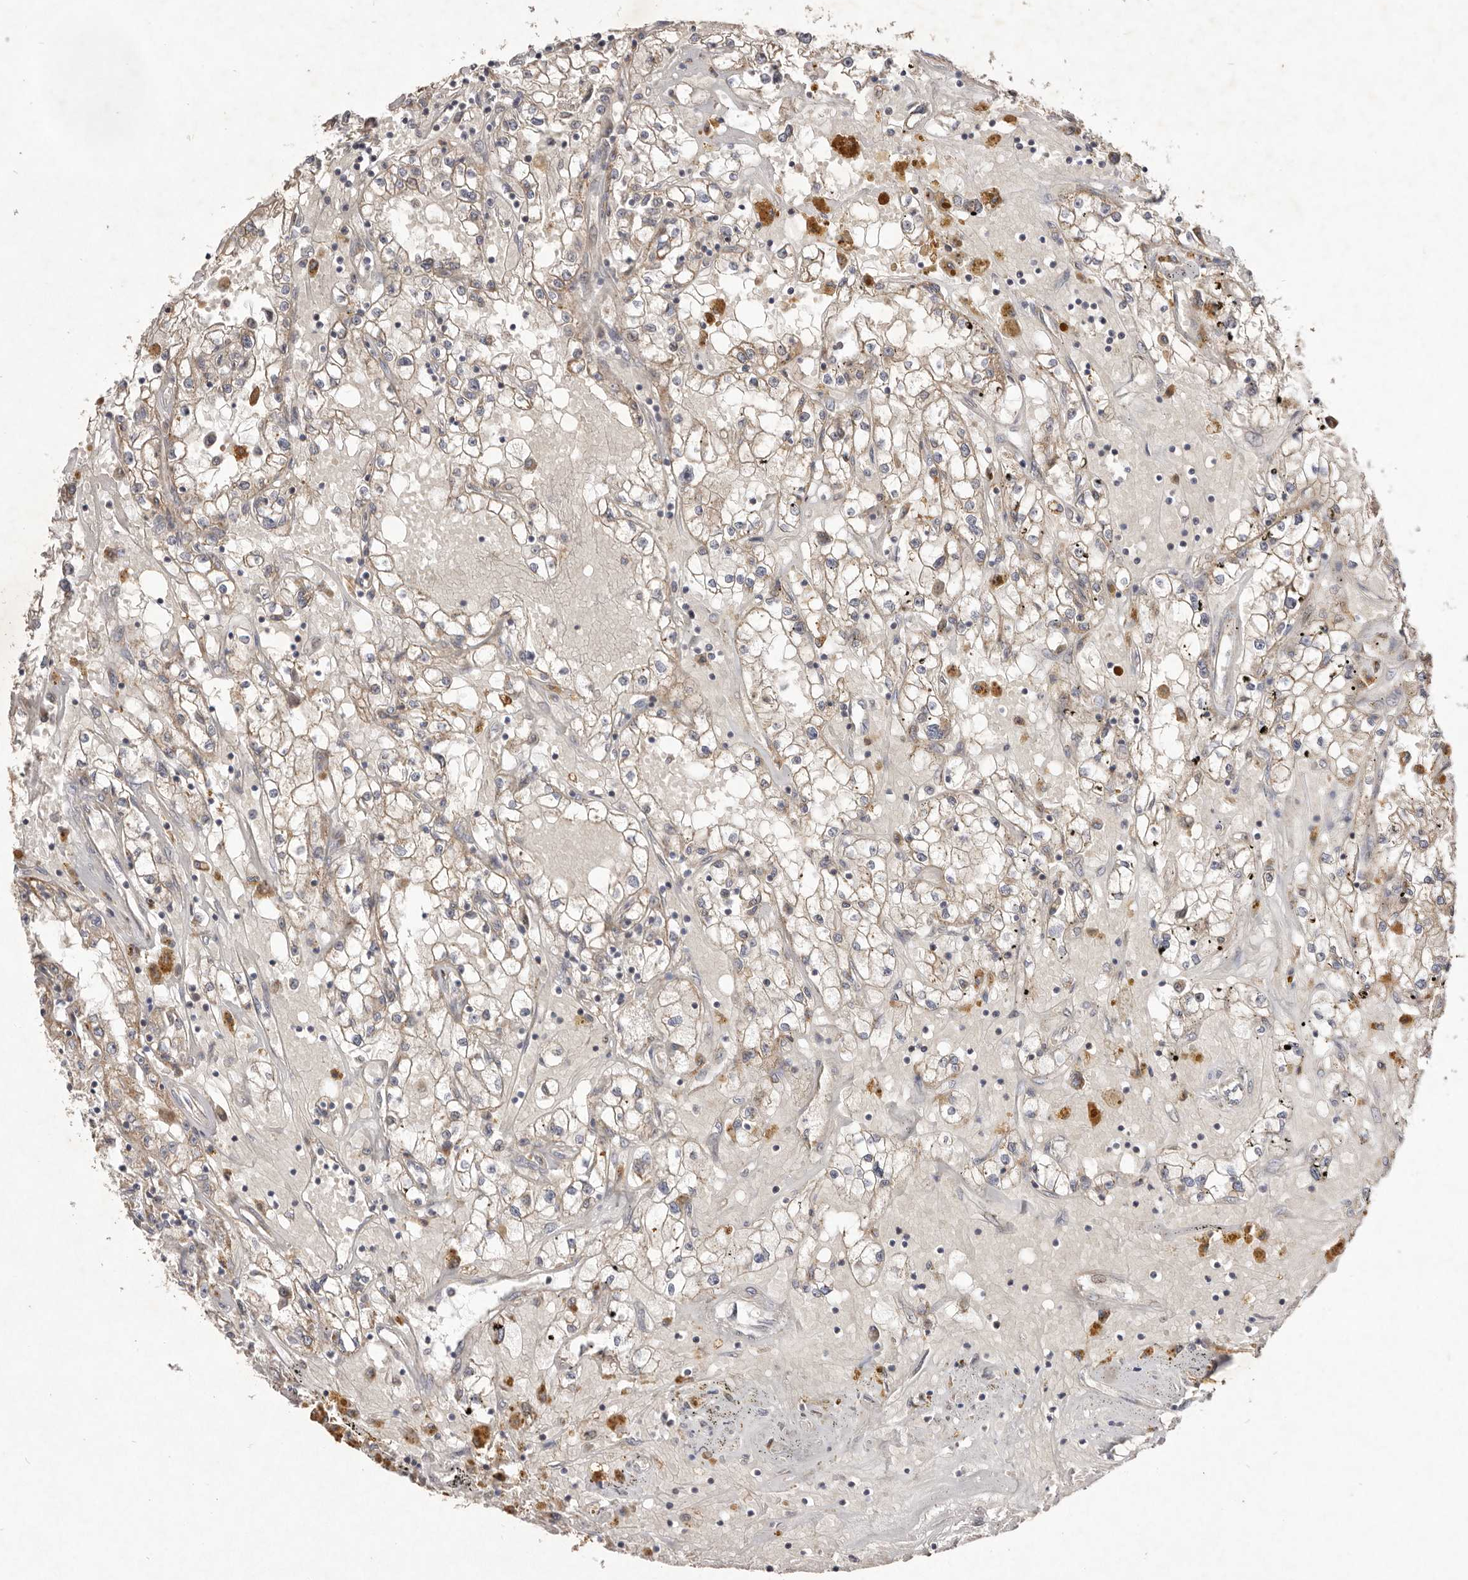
{"staining": {"intensity": "weak", "quantity": ">75%", "location": "cytoplasmic/membranous"}, "tissue": "renal cancer", "cell_type": "Tumor cells", "image_type": "cancer", "snomed": [{"axis": "morphology", "description": "Adenocarcinoma, NOS"}, {"axis": "topography", "description": "Kidney"}], "caption": "An IHC image of neoplastic tissue is shown. Protein staining in brown highlights weak cytoplasmic/membranous positivity in adenocarcinoma (renal) within tumor cells.", "gene": "USP24", "patient": {"sex": "male", "age": 56}}